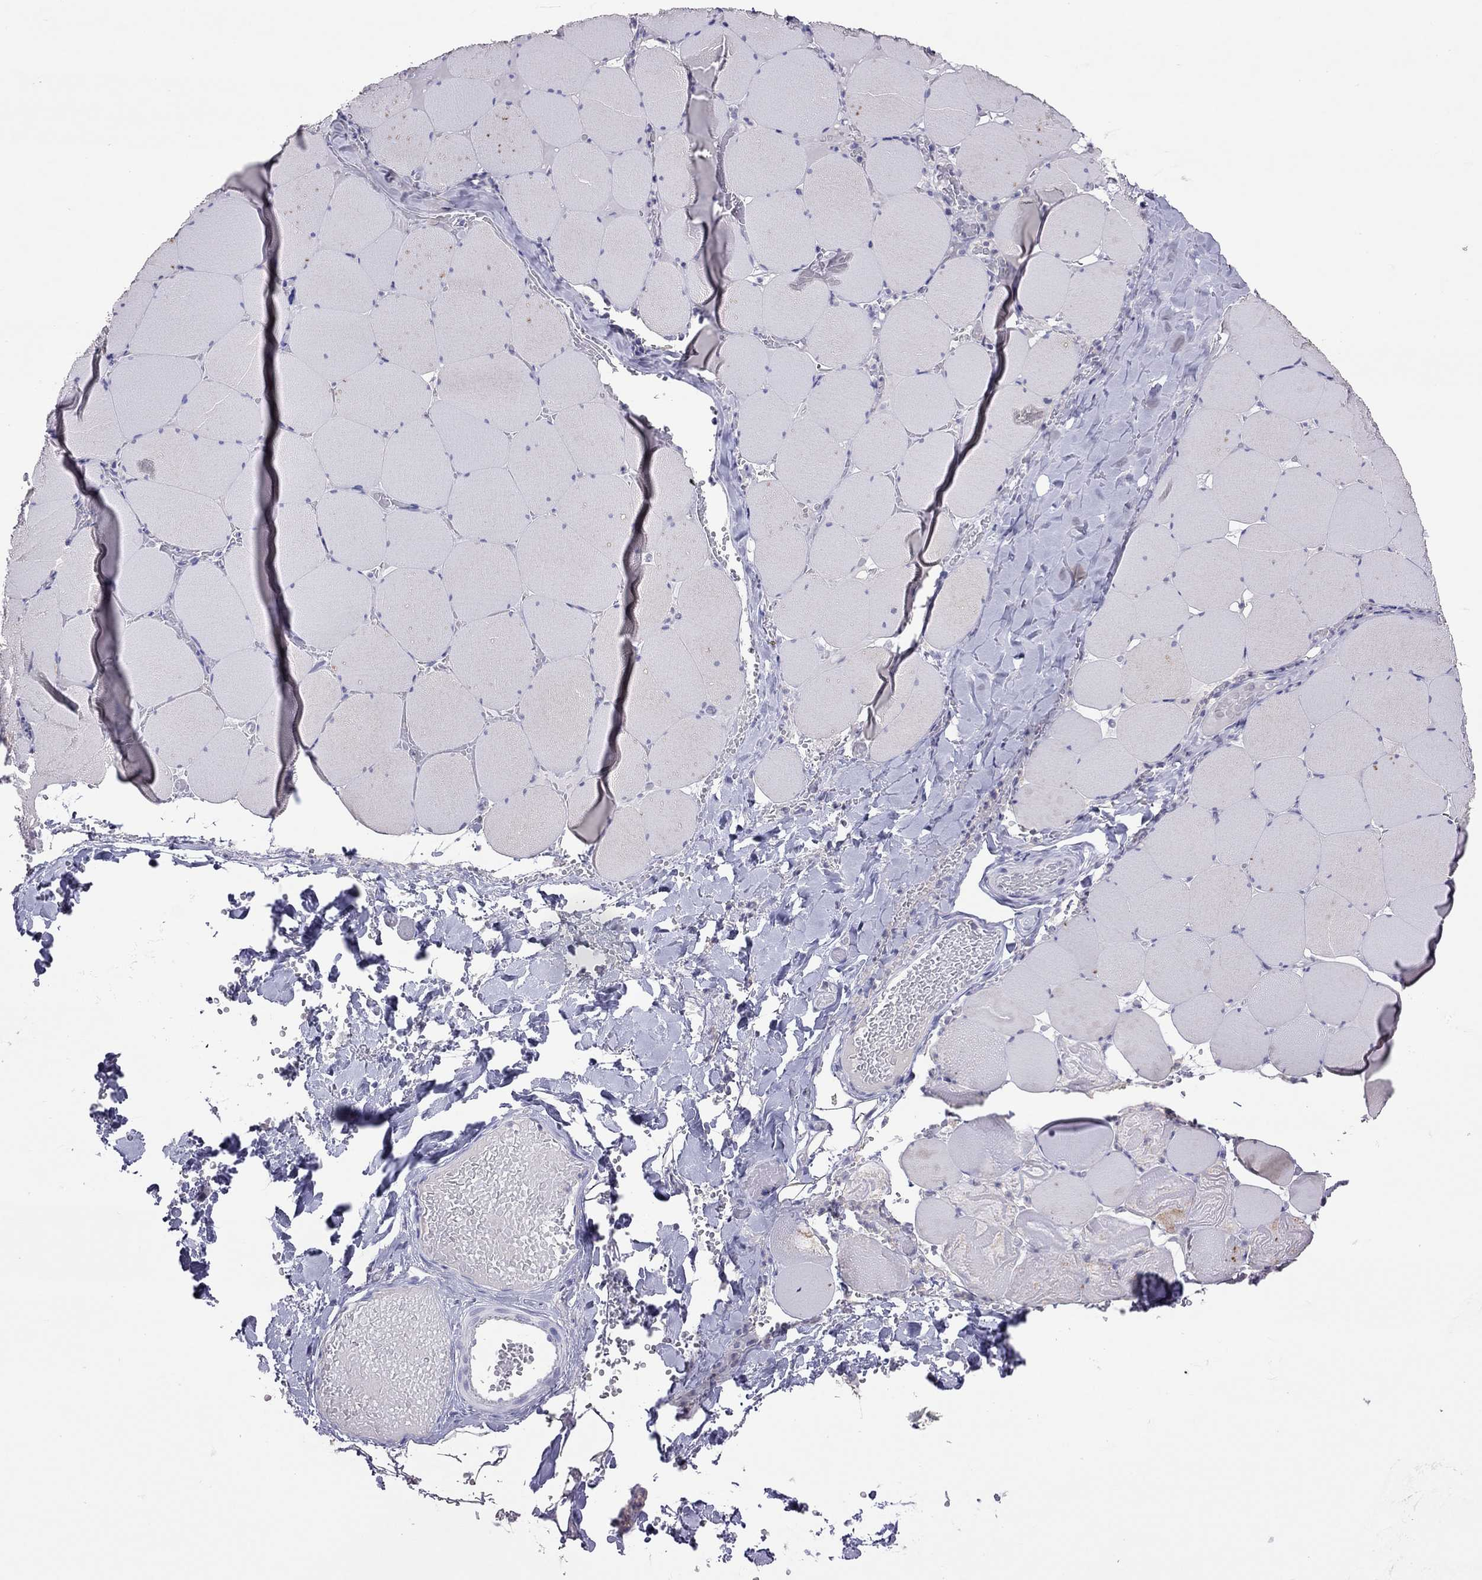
{"staining": {"intensity": "negative", "quantity": "none", "location": "none"}, "tissue": "skeletal muscle", "cell_type": "Myocytes", "image_type": "normal", "snomed": [{"axis": "morphology", "description": "Normal tissue, NOS"}, {"axis": "morphology", "description": "Malignant melanoma, Metastatic site"}, {"axis": "topography", "description": "Skeletal muscle"}], "caption": "The photomicrograph displays no significant positivity in myocytes of skeletal muscle. The staining is performed using DAB brown chromogen with nuclei counter-stained in using hematoxylin.", "gene": "JHY", "patient": {"sex": "male", "age": 50}}